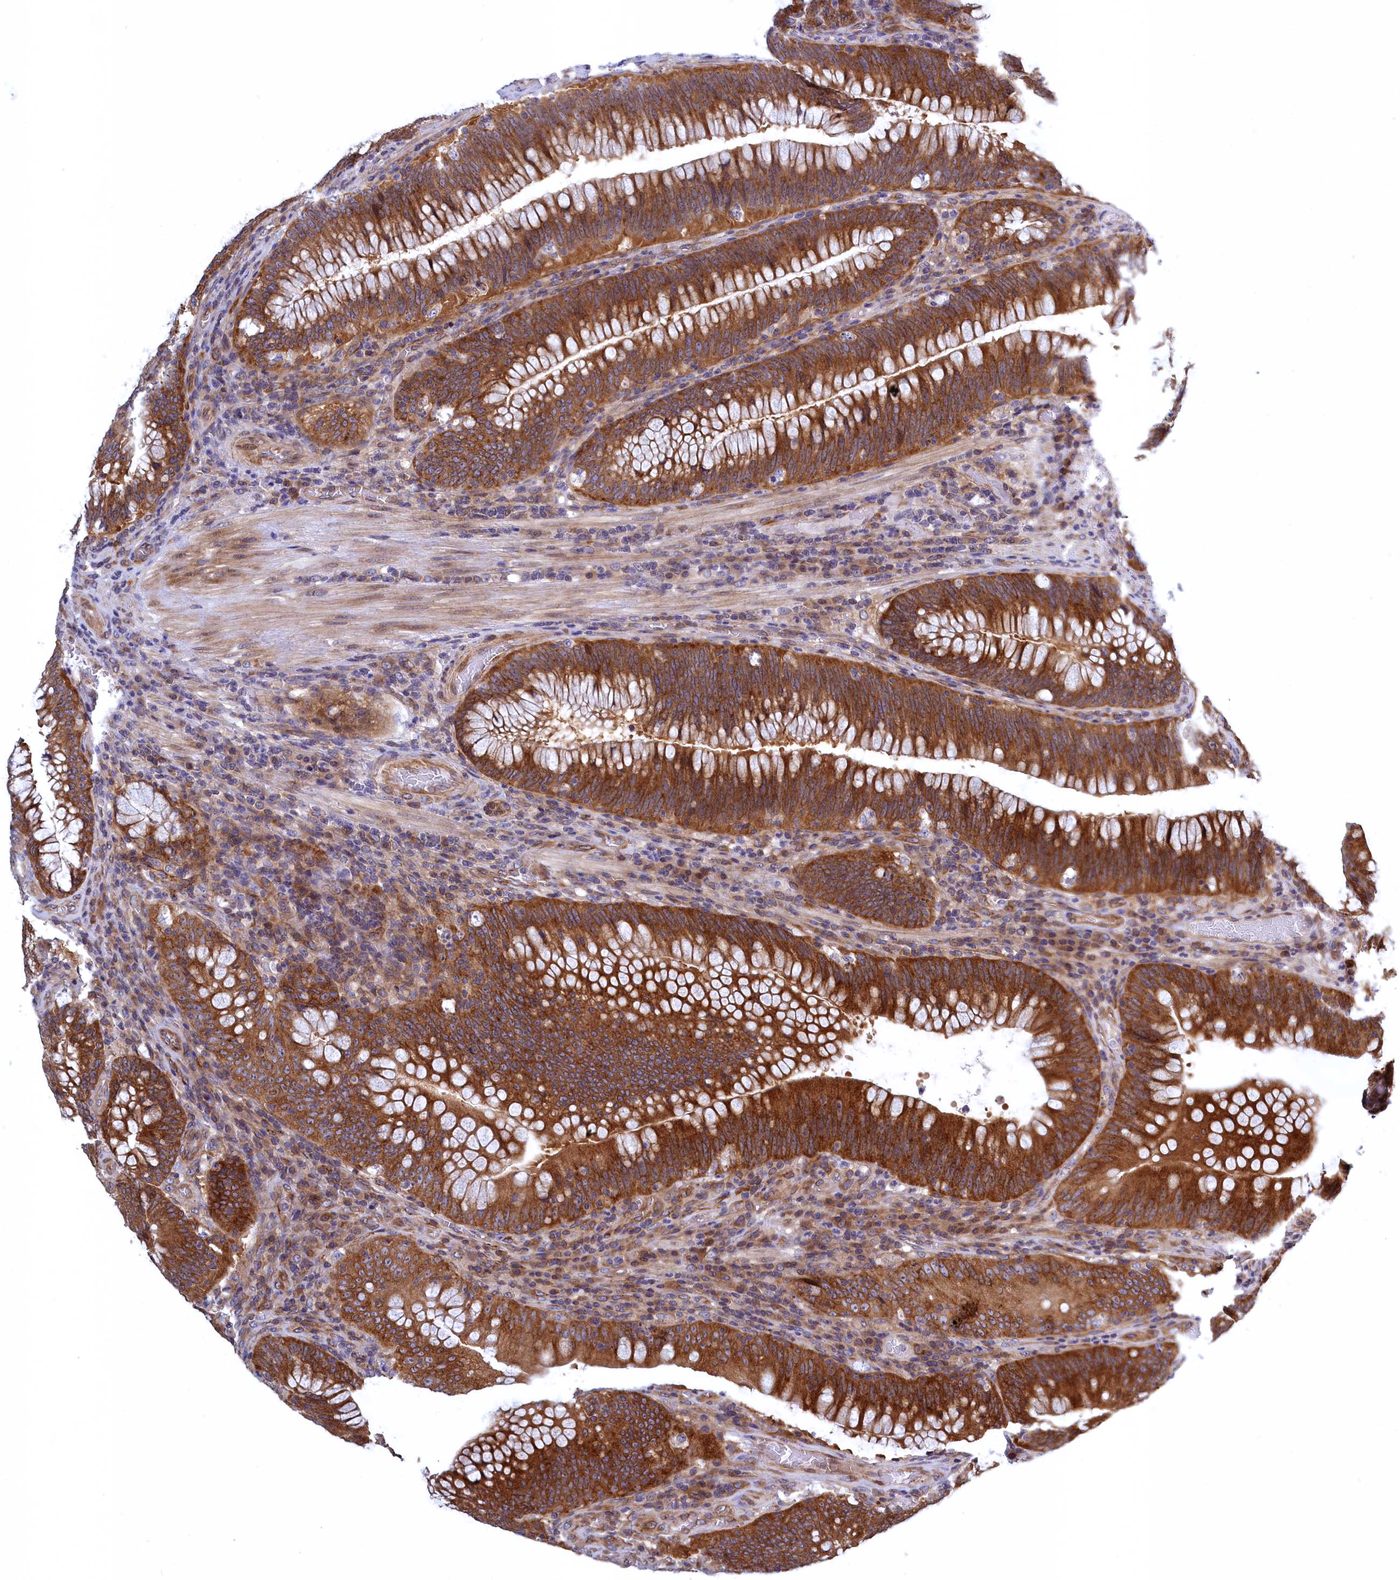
{"staining": {"intensity": "strong", "quantity": ">75%", "location": "cytoplasmic/membranous"}, "tissue": "colorectal cancer", "cell_type": "Tumor cells", "image_type": "cancer", "snomed": [{"axis": "morphology", "description": "Normal tissue, NOS"}, {"axis": "topography", "description": "Colon"}], "caption": "IHC (DAB (3,3'-diaminobenzidine)) staining of human colorectal cancer displays strong cytoplasmic/membranous protein staining in about >75% of tumor cells. The staining was performed using DAB (3,3'-diaminobenzidine) to visualize the protein expression in brown, while the nuclei were stained in blue with hematoxylin (Magnification: 20x).", "gene": "NAA10", "patient": {"sex": "female", "age": 82}}